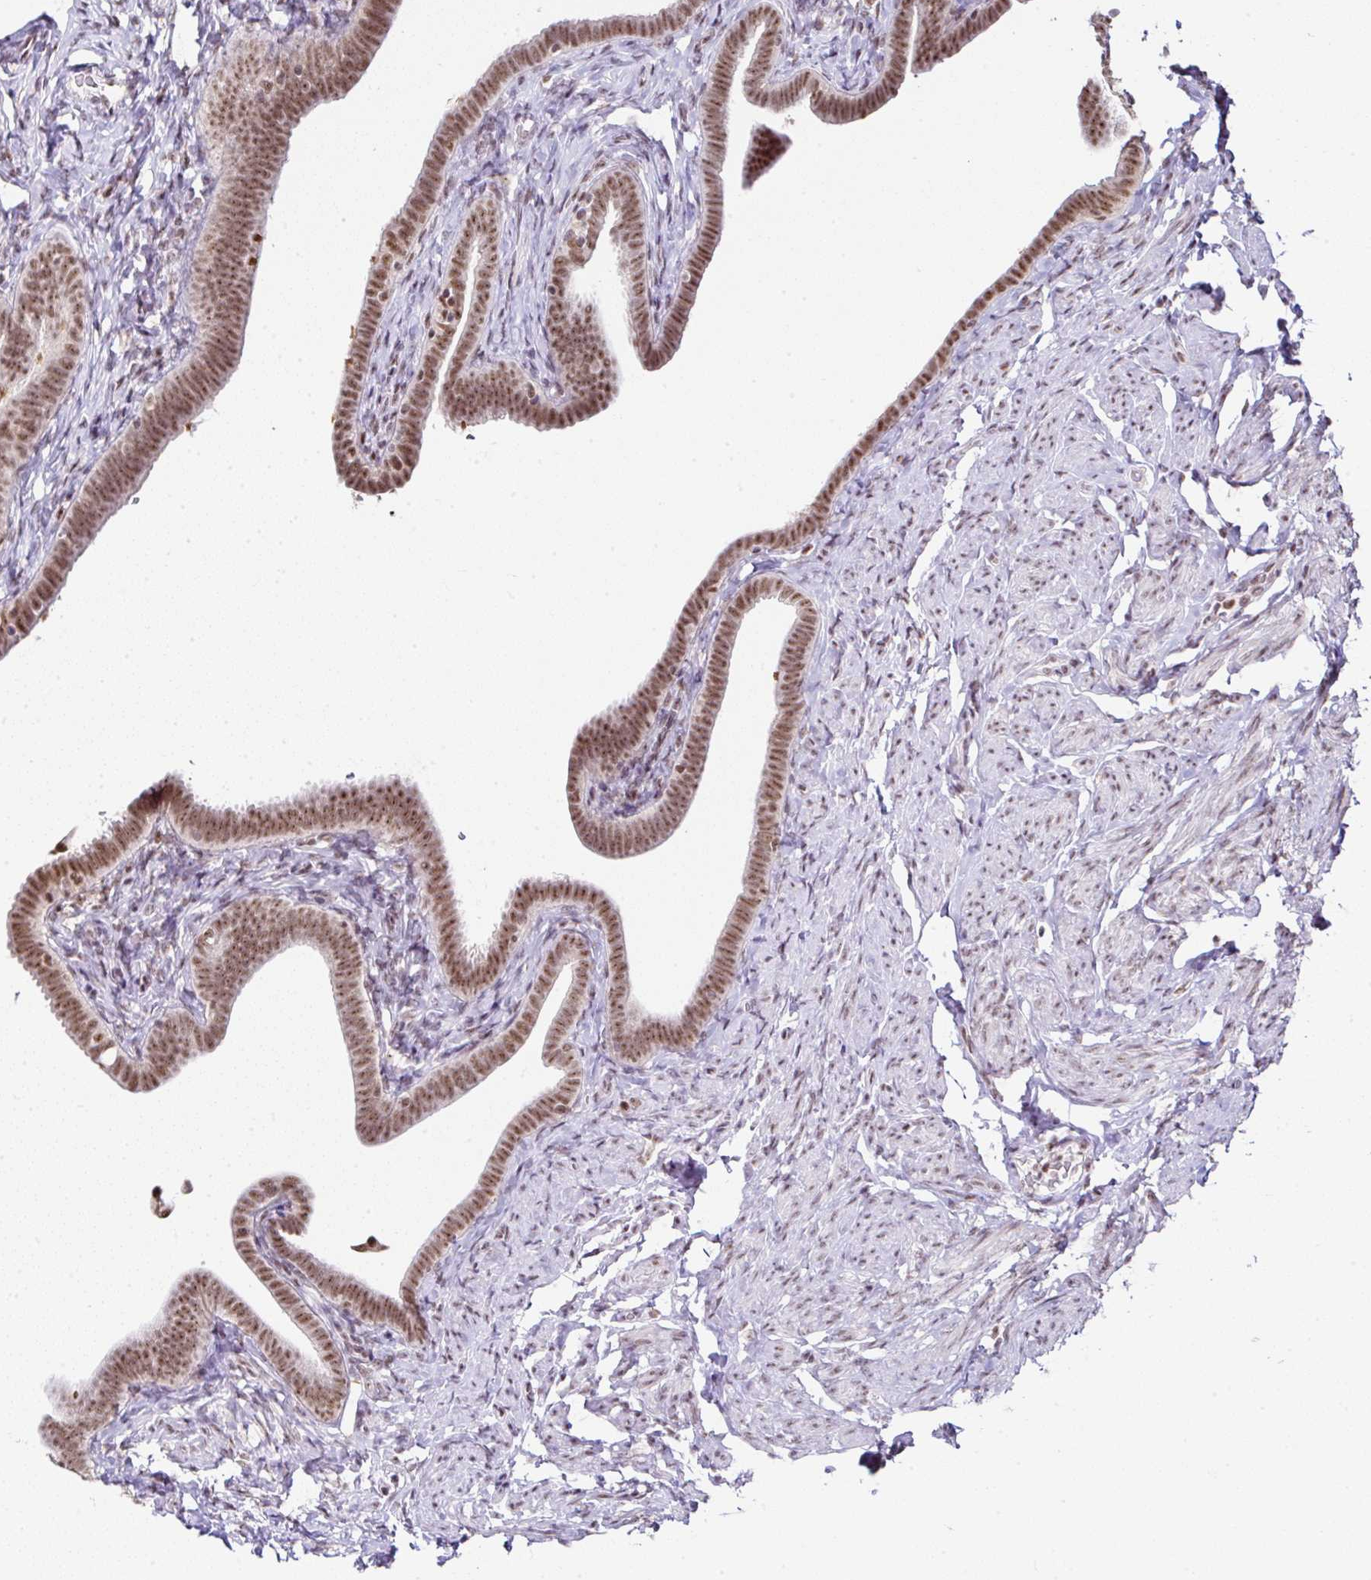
{"staining": {"intensity": "moderate", "quantity": ">75%", "location": "cytoplasmic/membranous,nuclear"}, "tissue": "fallopian tube", "cell_type": "Glandular cells", "image_type": "normal", "snomed": [{"axis": "morphology", "description": "Normal tissue, NOS"}, {"axis": "topography", "description": "Fallopian tube"}], "caption": "Moderate cytoplasmic/membranous,nuclear staining is present in about >75% of glandular cells in normal fallopian tube.", "gene": "PTPN2", "patient": {"sex": "female", "age": 69}}